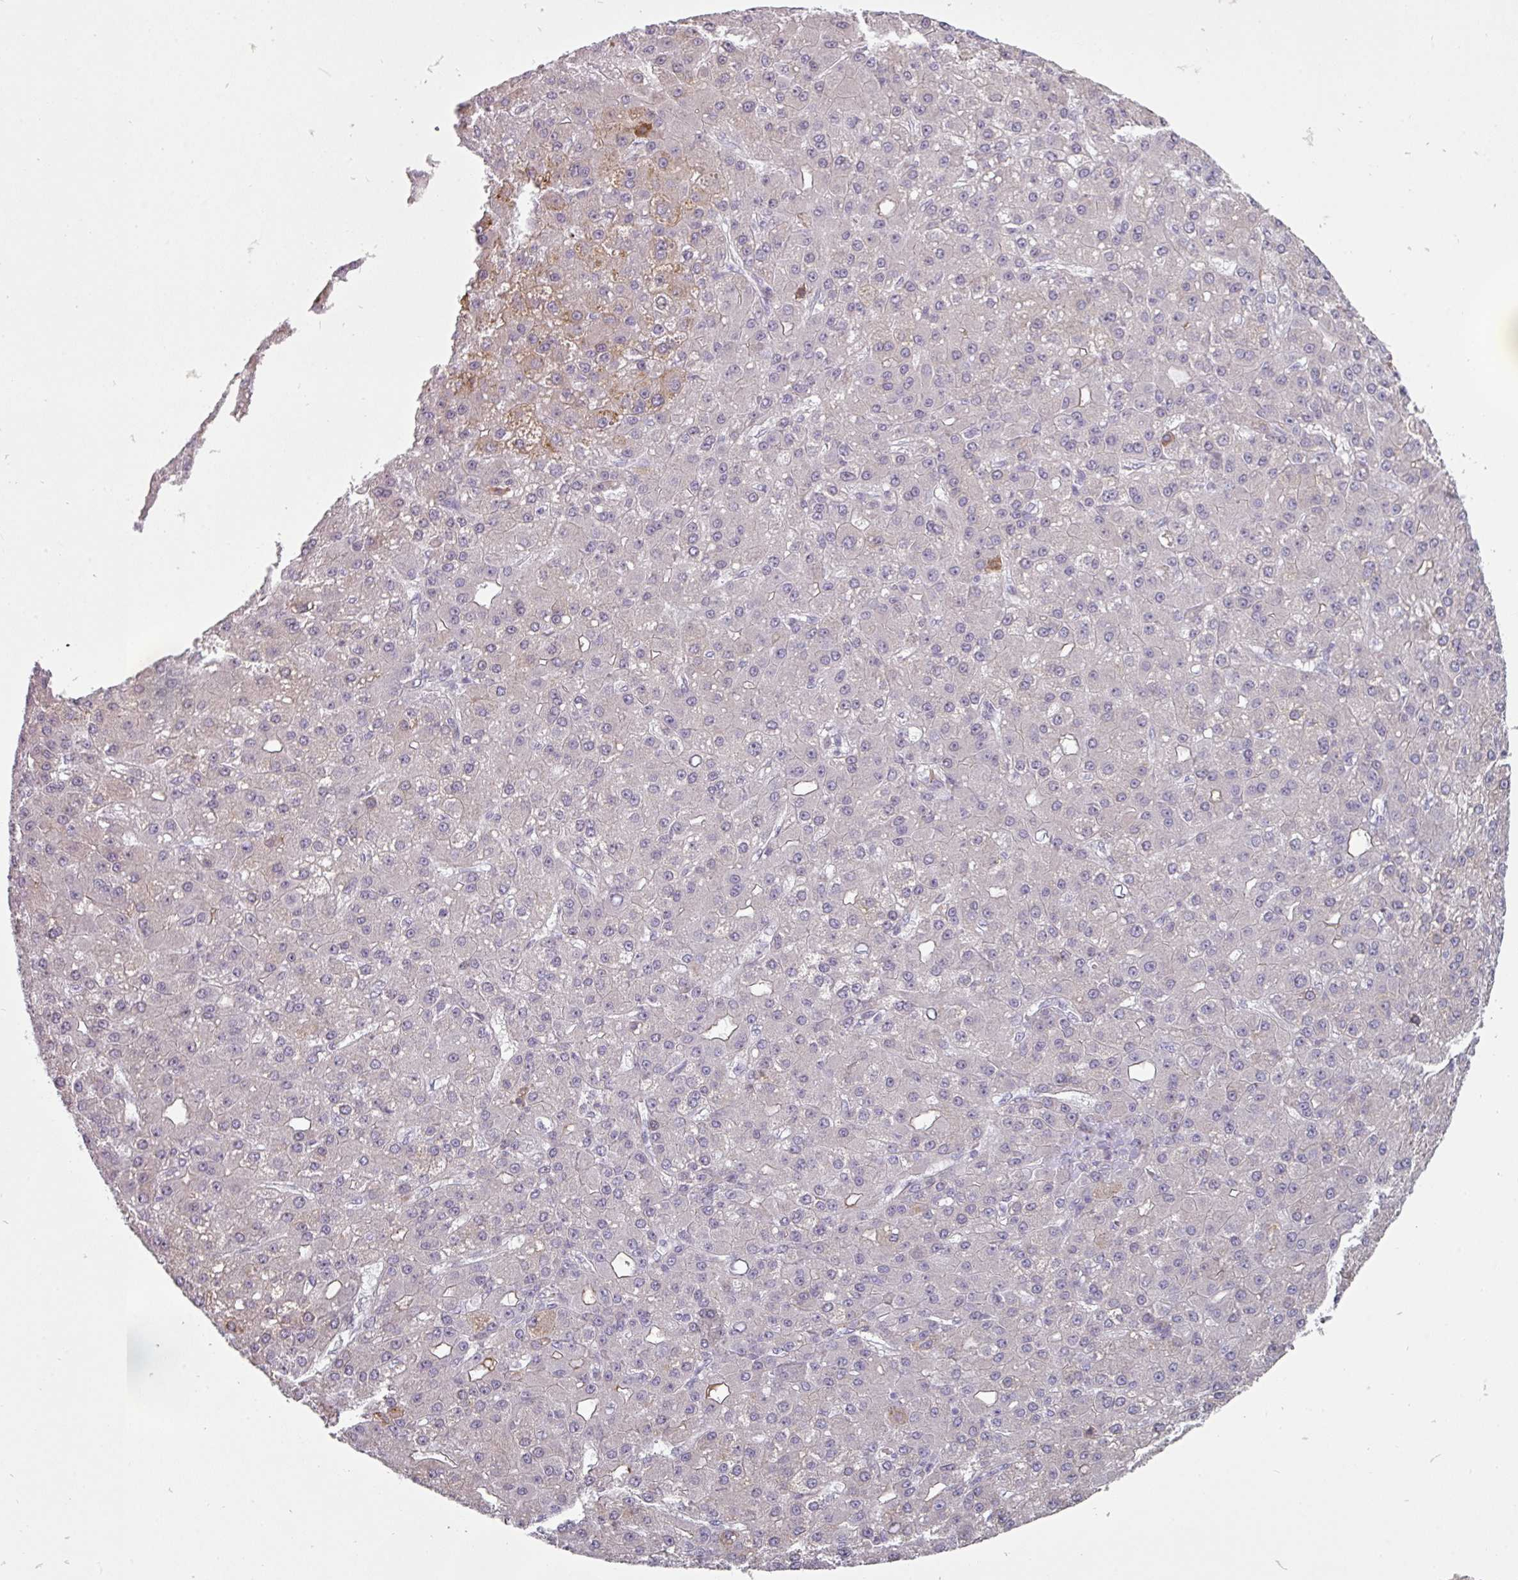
{"staining": {"intensity": "negative", "quantity": "none", "location": "none"}, "tissue": "liver cancer", "cell_type": "Tumor cells", "image_type": "cancer", "snomed": [{"axis": "morphology", "description": "Carcinoma, Hepatocellular, NOS"}, {"axis": "topography", "description": "Liver"}], "caption": "The histopathology image shows no significant expression in tumor cells of hepatocellular carcinoma (liver).", "gene": "CHRDL1", "patient": {"sex": "male", "age": 67}}